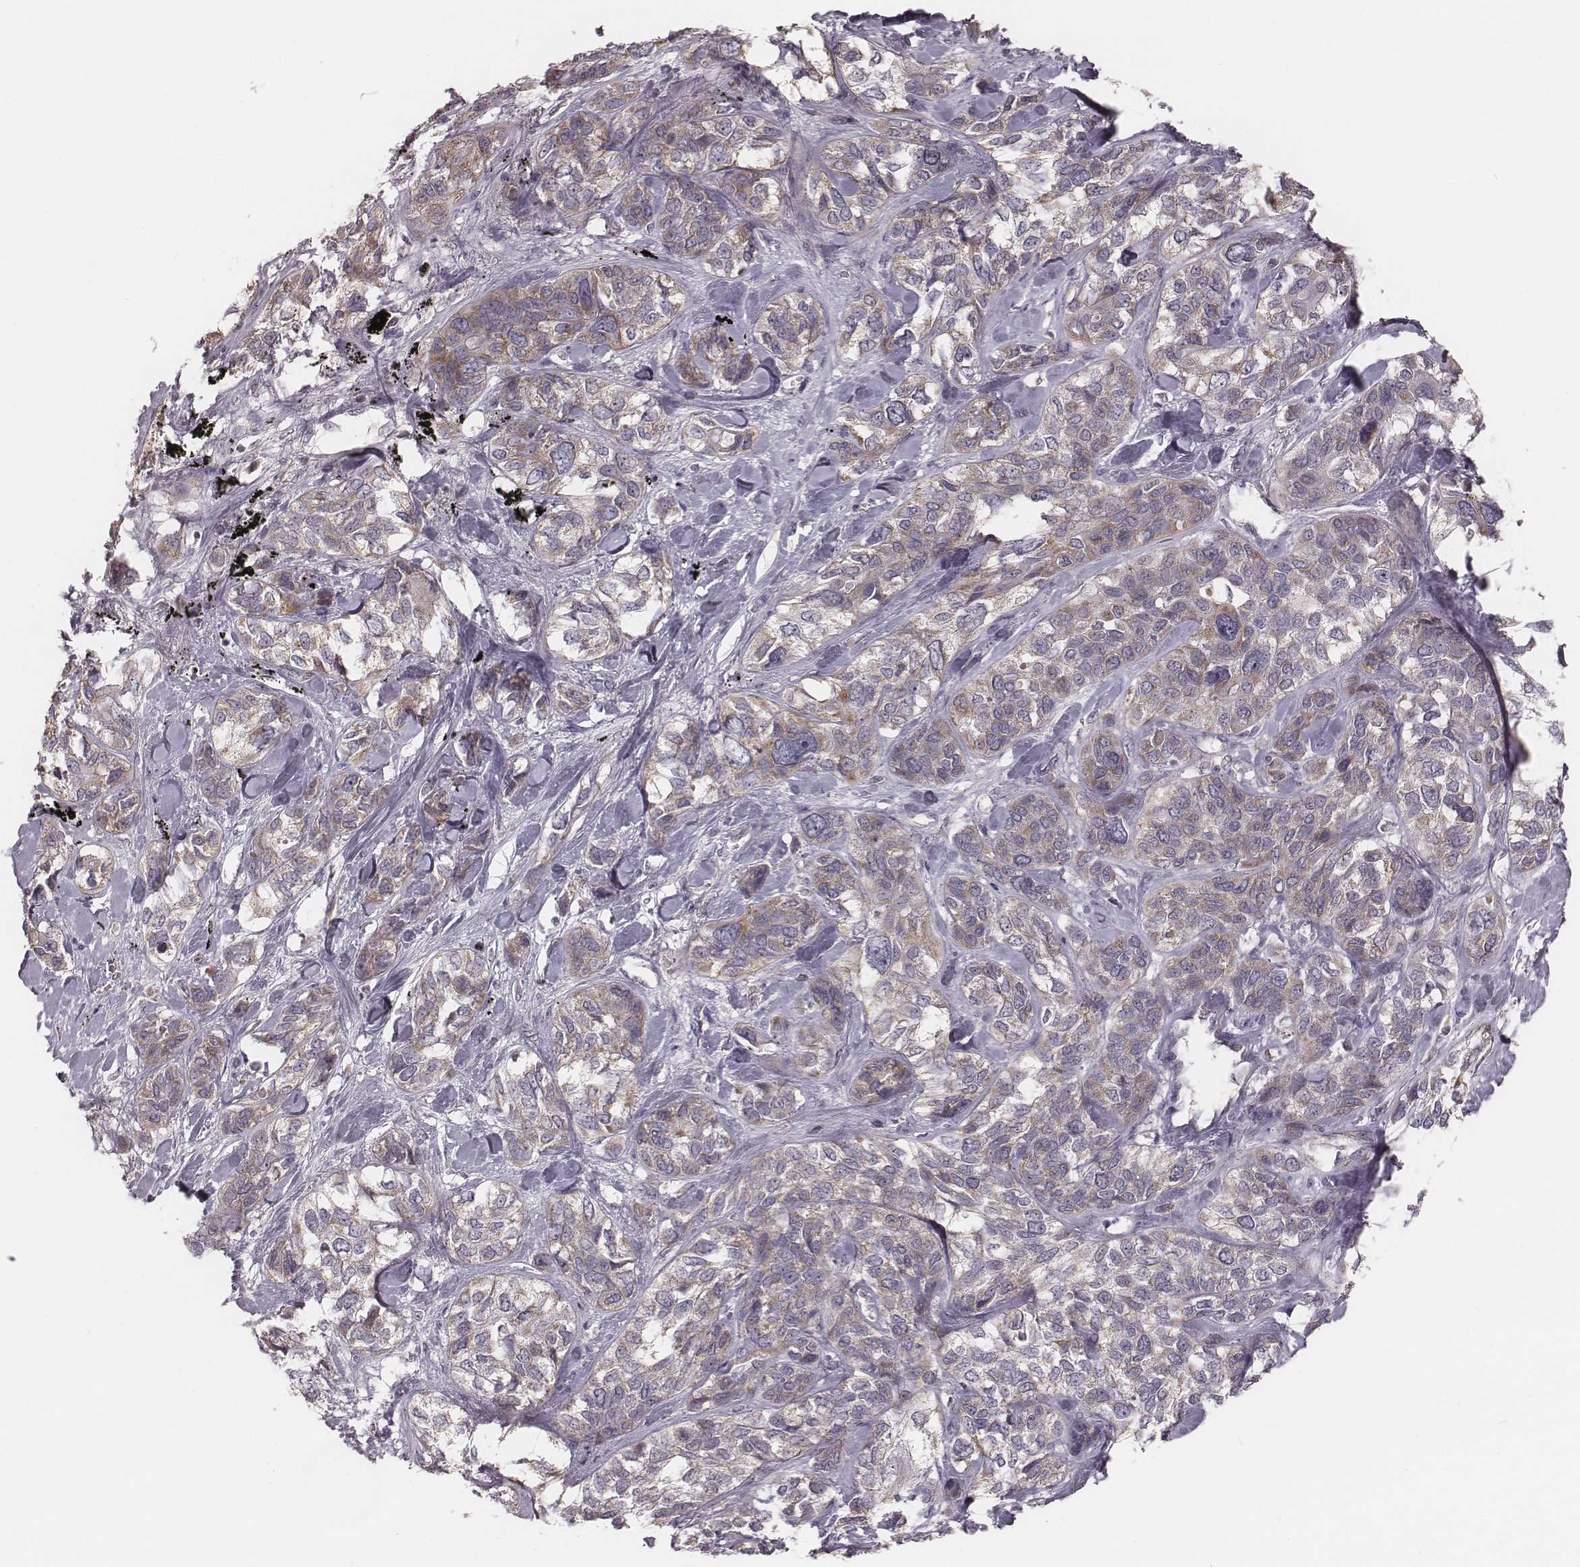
{"staining": {"intensity": "weak", "quantity": "25%-75%", "location": "cytoplasmic/membranous"}, "tissue": "lung cancer", "cell_type": "Tumor cells", "image_type": "cancer", "snomed": [{"axis": "morphology", "description": "Squamous cell carcinoma, NOS"}, {"axis": "topography", "description": "Lung"}], "caption": "An image of human squamous cell carcinoma (lung) stained for a protein exhibits weak cytoplasmic/membranous brown staining in tumor cells.", "gene": "MRPS27", "patient": {"sex": "female", "age": 70}}